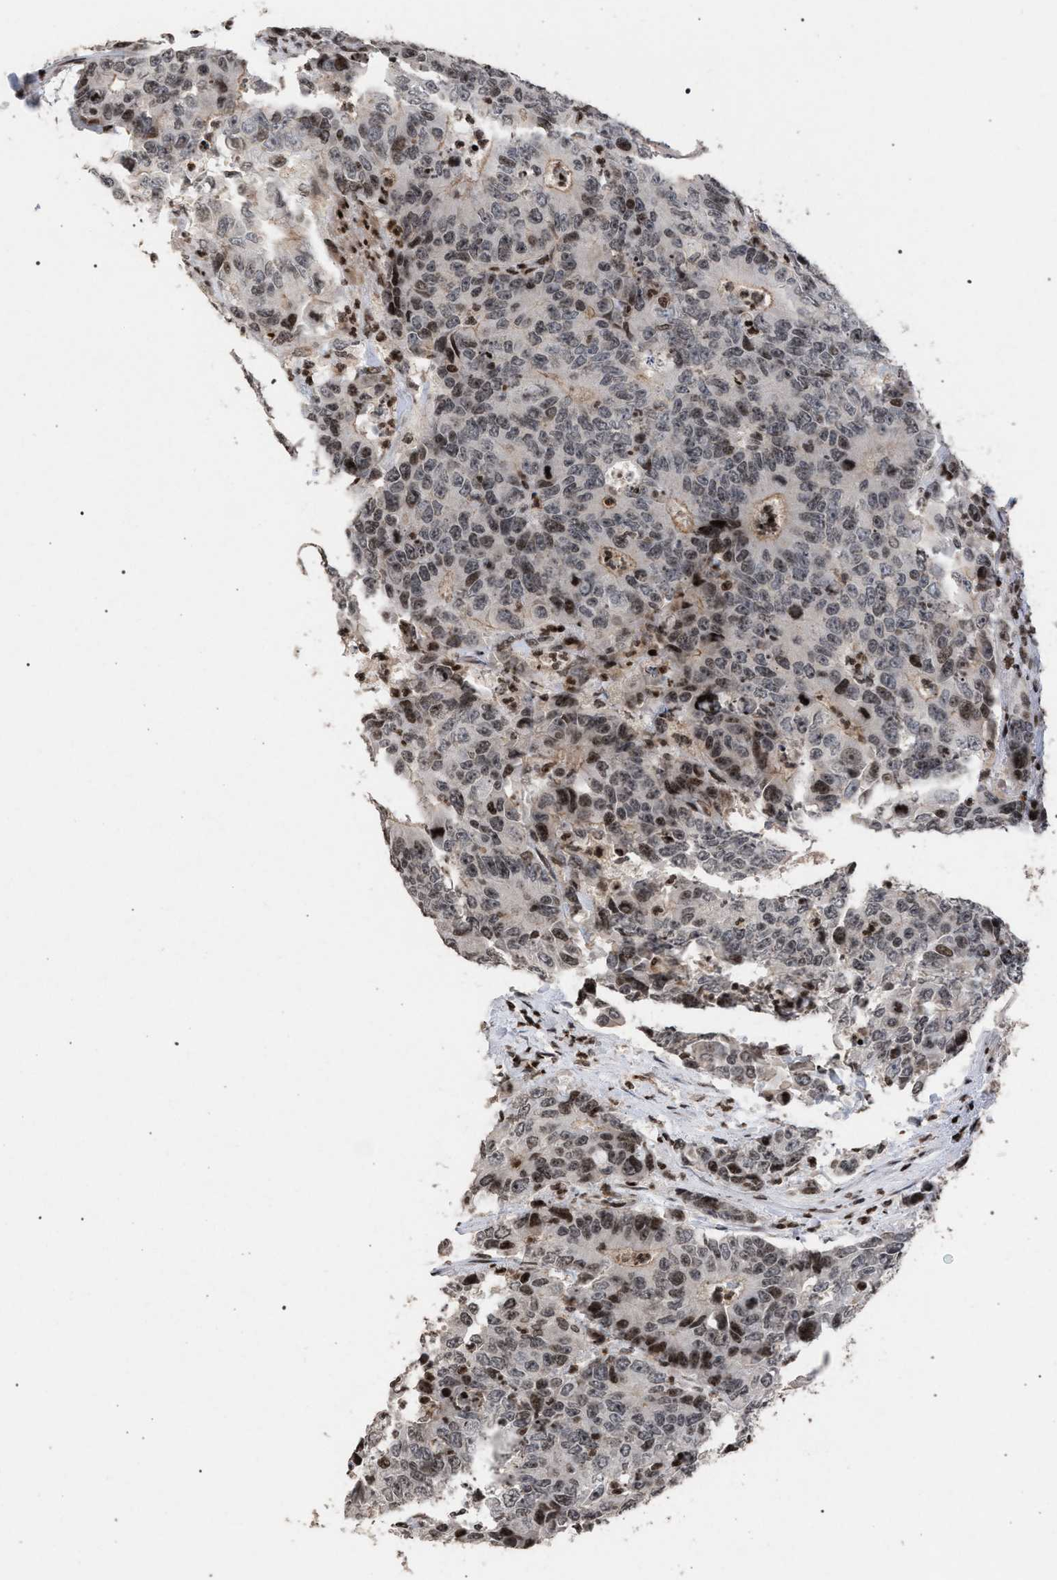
{"staining": {"intensity": "moderate", "quantity": "25%-75%", "location": "nuclear"}, "tissue": "colorectal cancer", "cell_type": "Tumor cells", "image_type": "cancer", "snomed": [{"axis": "morphology", "description": "Adenocarcinoma, NOS"}, {"axis": "topography", "description": "Colon"}], "caption": "Protein expression analysis of human adenocarcinoma (colorectal) reveals moderate nuclear positivity in about 25%-75% of tumor cells.", "gene": "FOXD3", "patient": {"sex": "female", "age": 86}}